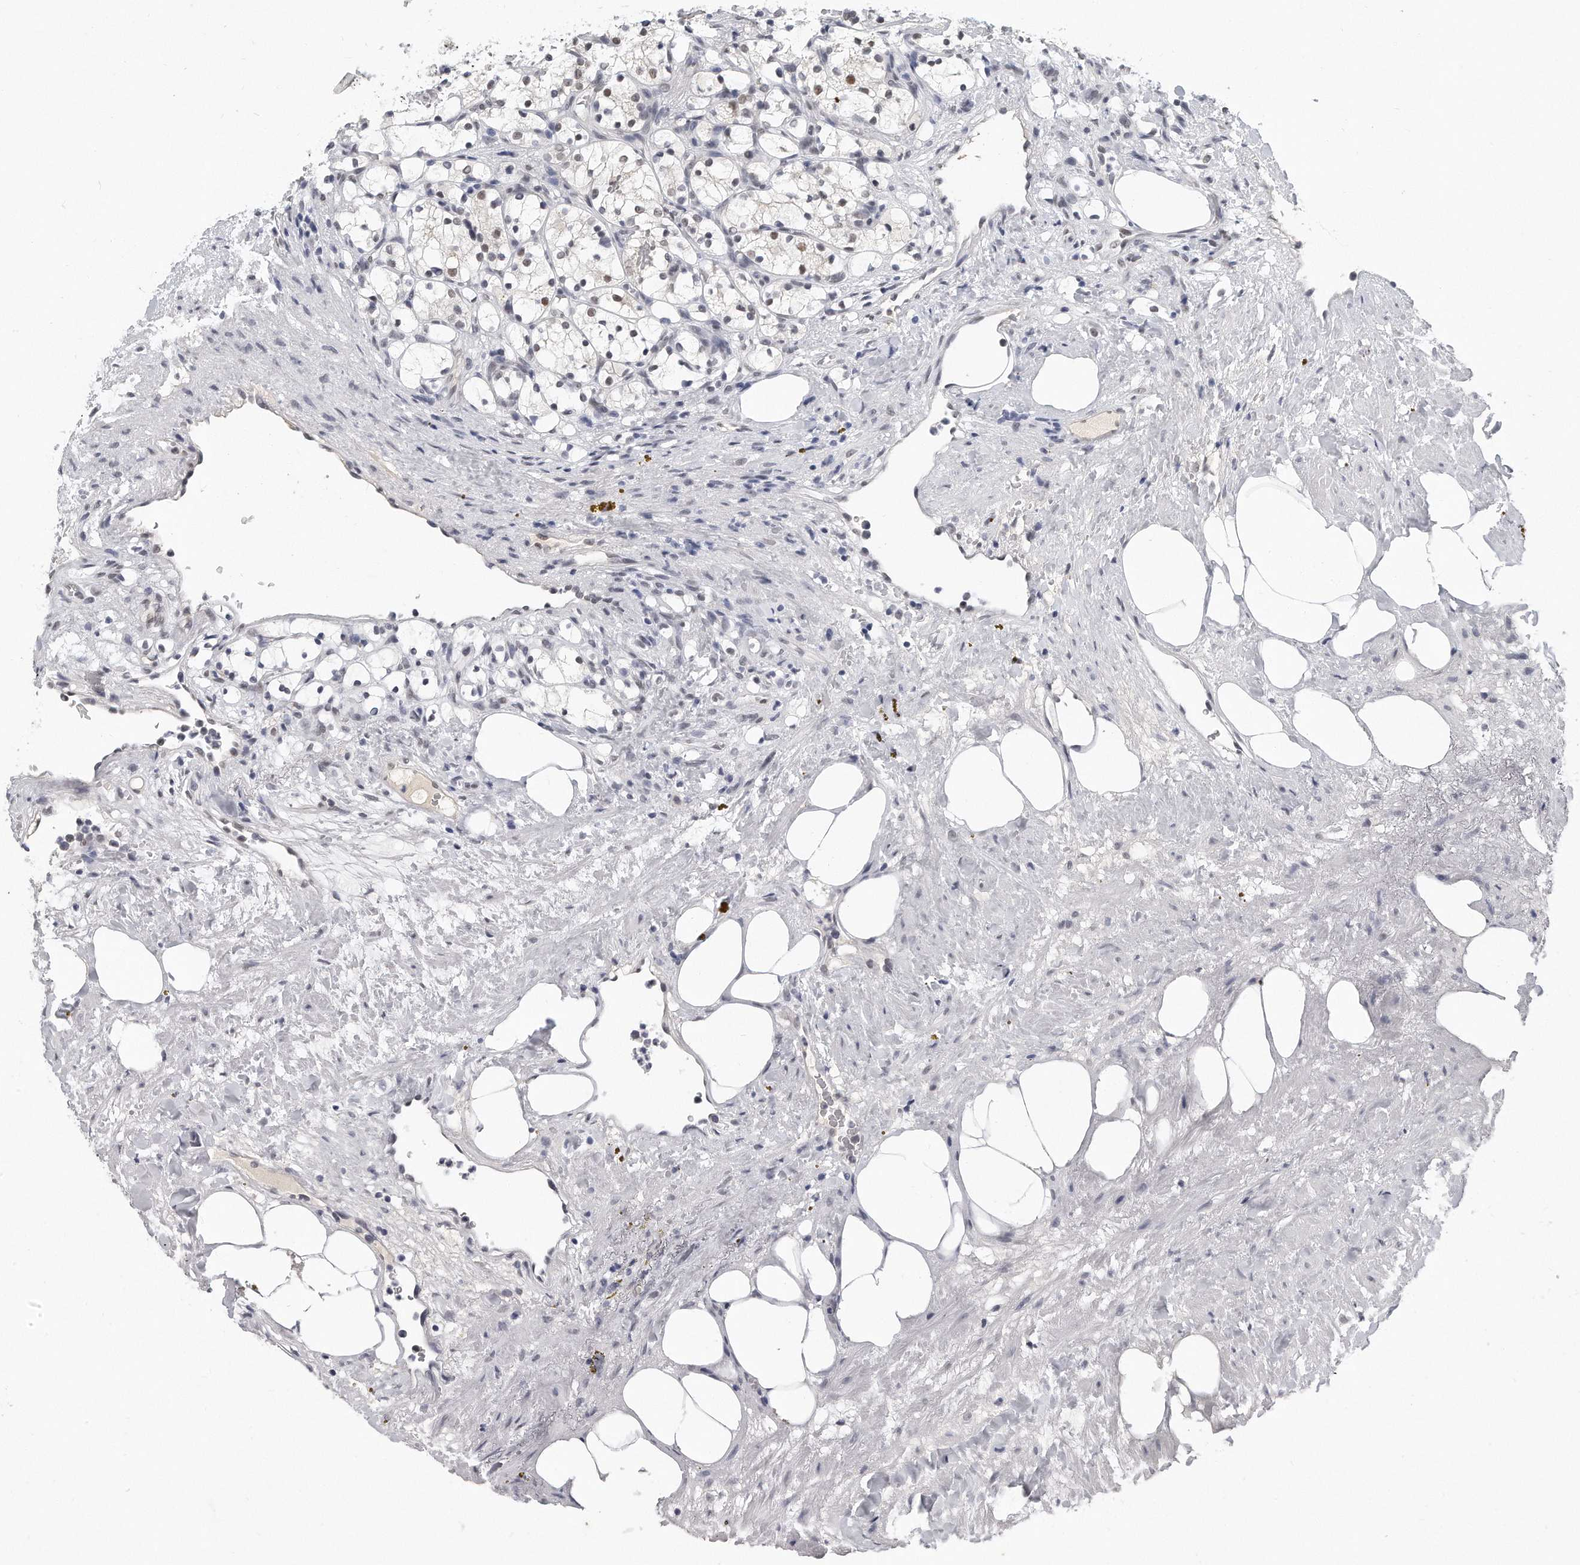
{"staining": {"intensity": "weak", "quantity": "<25%", "location": "nuclear"}, "tissue": "renal cancer", "cell_type": "Tumor cells", "image_type": "cancer", "snomed": [{"axis": "morphology", "description": "Adenocarcinoma, NOS"}, {"axis": "topography", "description": "Kidney"}], "caption": "Immunohistochemistry (IHC) histopathology image of renal adenocarcinoma stained for a protein (brown), which demonstrates no positivity in tumor cells.", "gene": "CTBP2", "patient": {"sex": "female", "age": 69}}